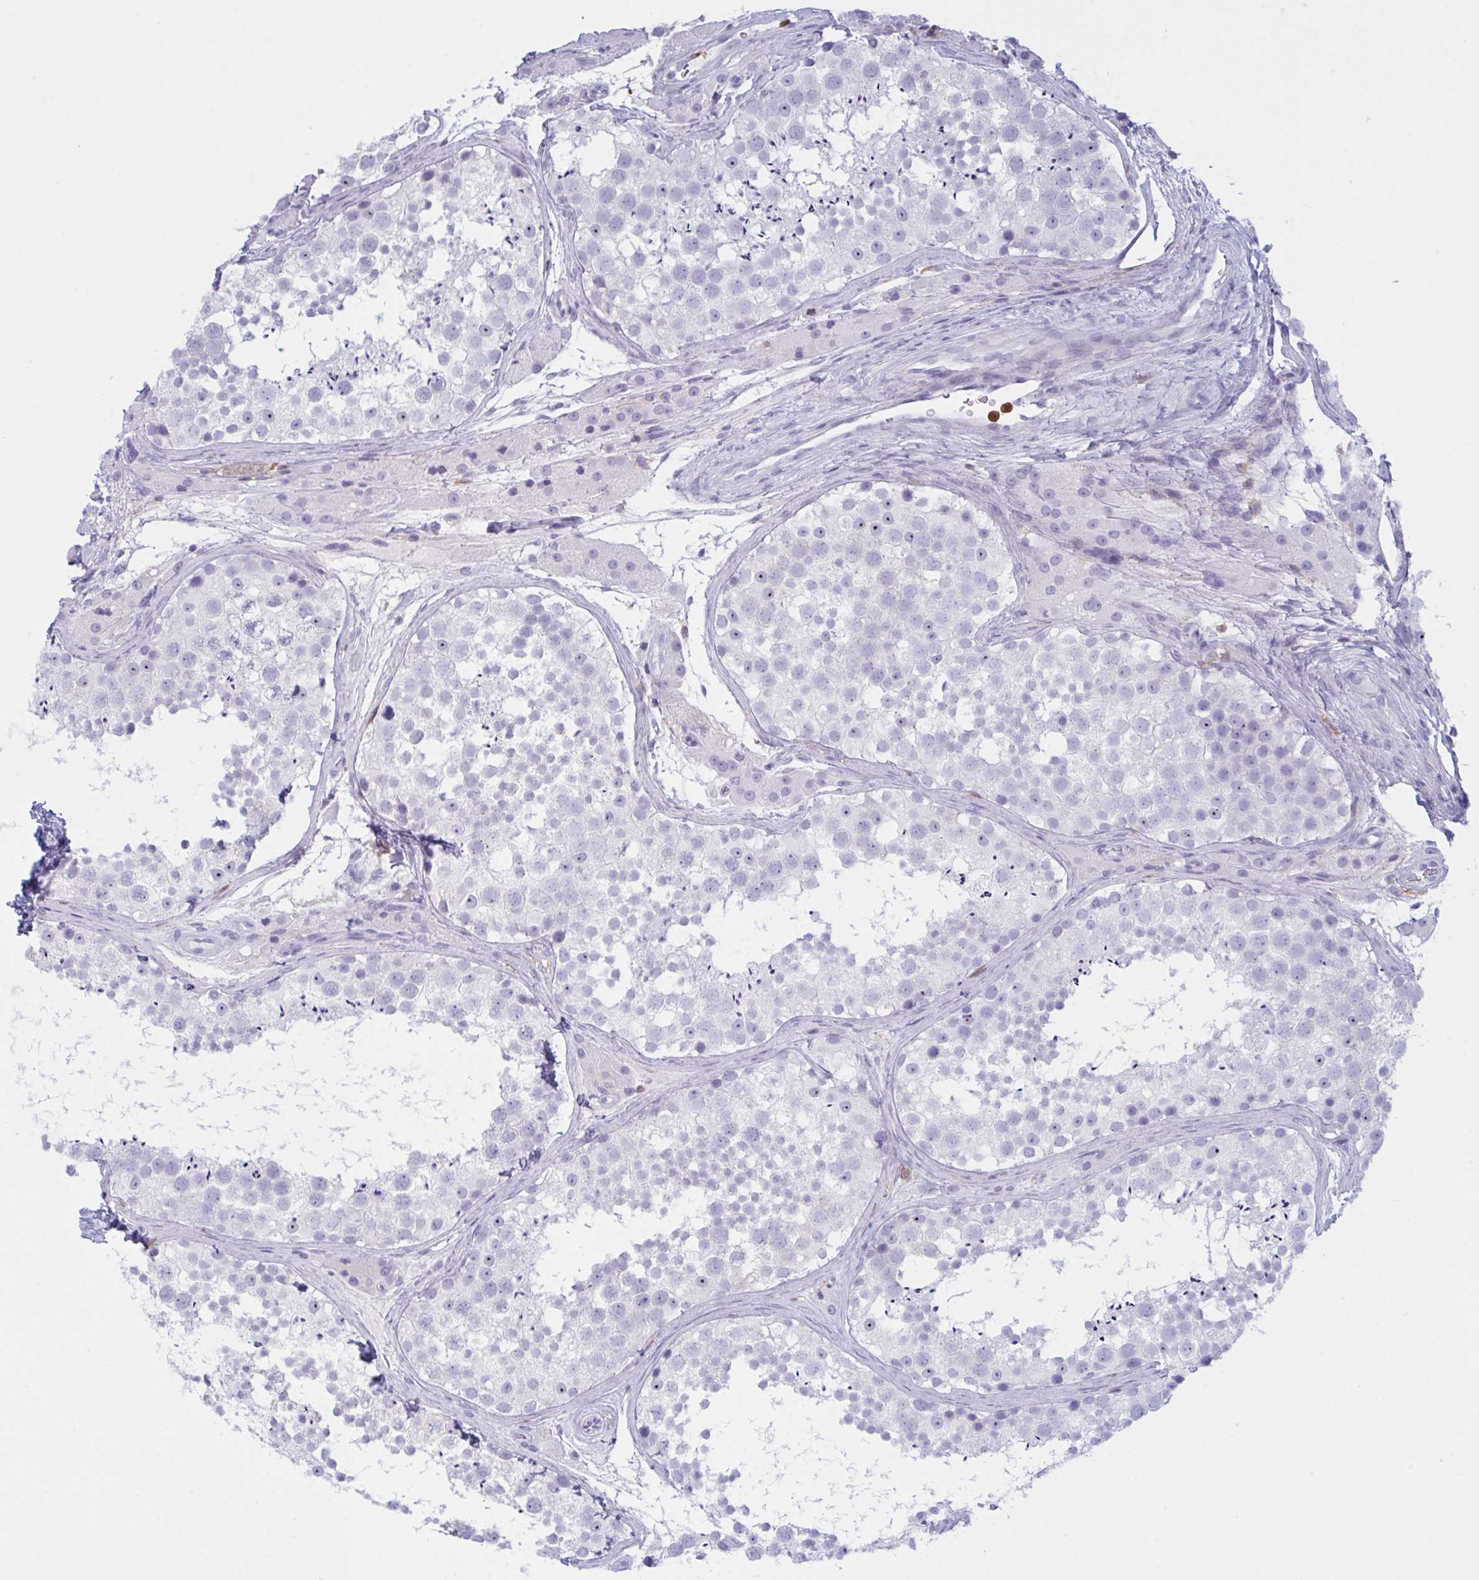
{"staining": {"intensity": "negative", "quantity": "none", "location": "none"}, "tissue": "testis", "cell_type": "Cells in seminiferous ducts", "image_type": "normal", "snomed": [{"axis": "morphology", "description": "Normal tissue, NOS"}, {"axis": "topography", "description": "Testis"}], "caption": "A photomicrograph of human testis is negative for staining in cells in seminiferous ducts. (Stains: DAB immunohistochemistry with hematoxylin counter stain, Microscopy: brightfield microscopy at high magnification).", "gene": "MYO1F", "patient": {"sex": "male", "age": 41}}